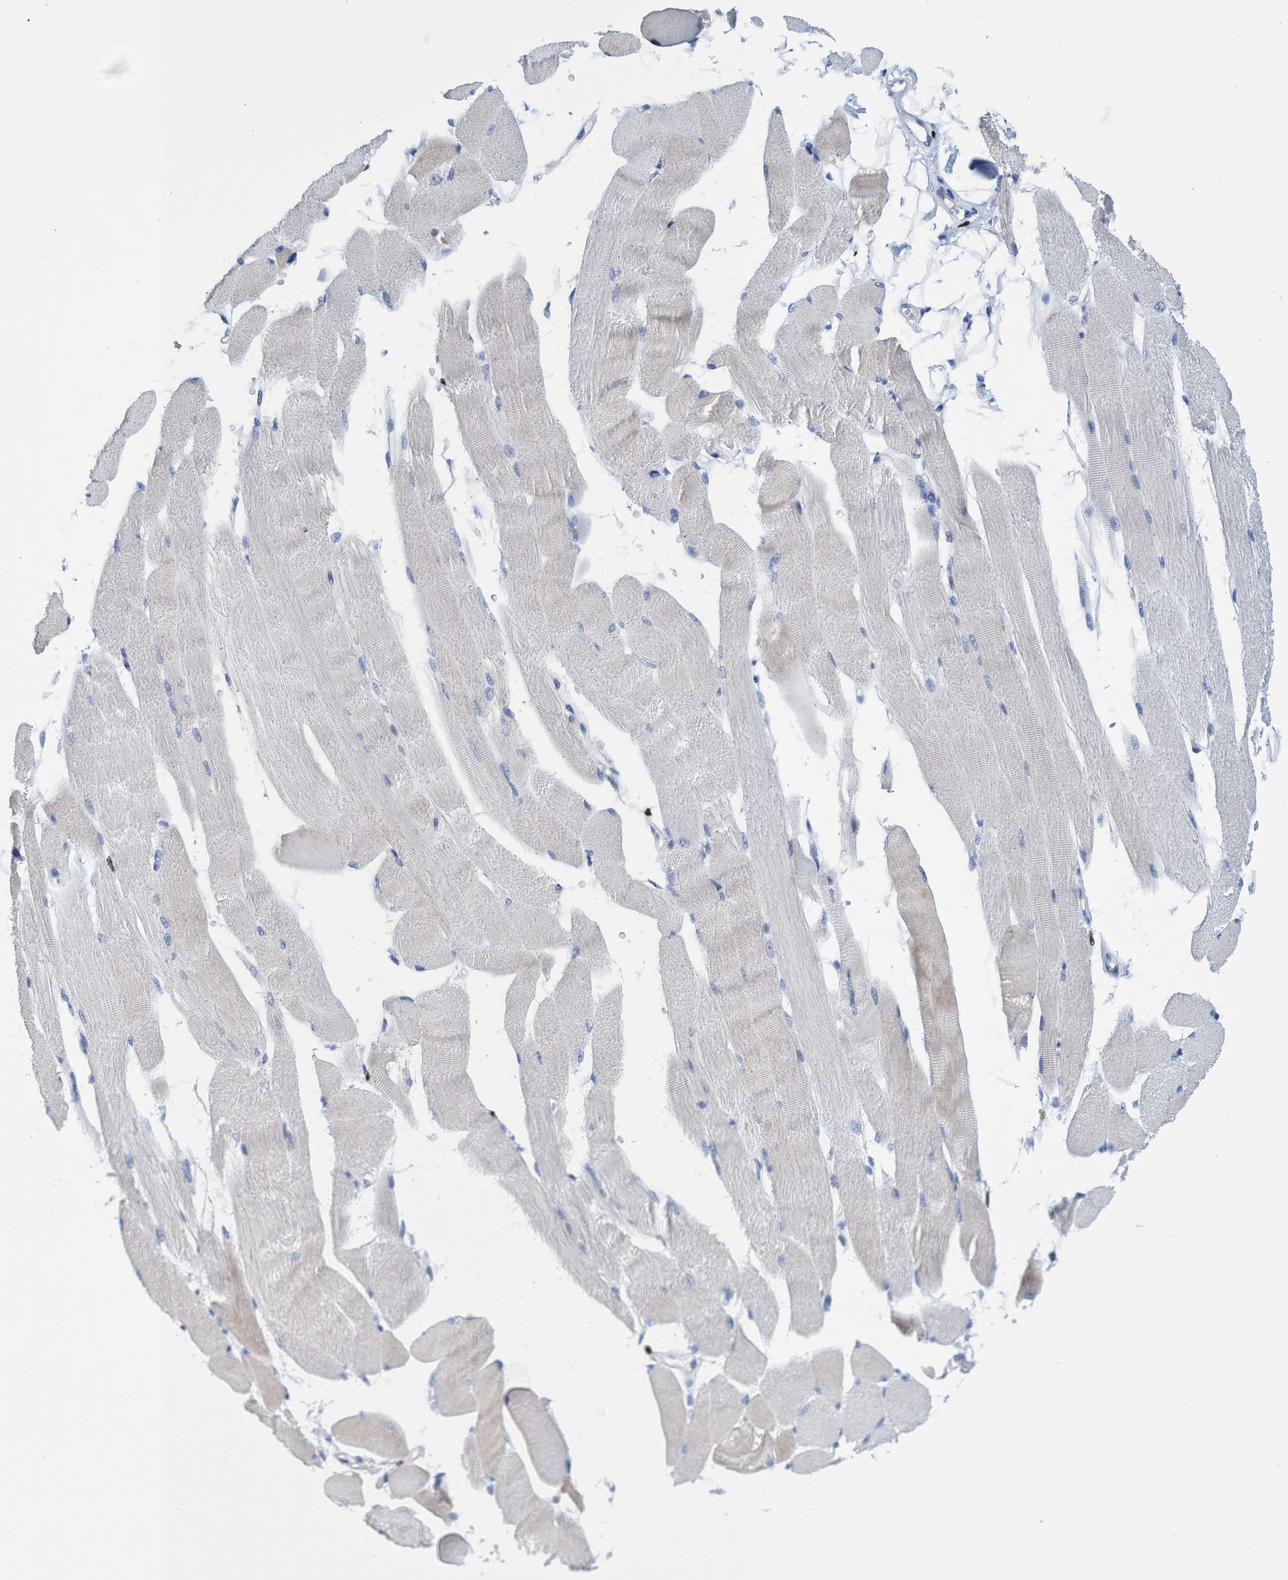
{"staining": {"intensity": "weak", "quantity": "25%-75%", "location": "cytoplasmic/membranous"}, "tissue": "skeletal muscle", "cell_type": "Myocytes", "image_type": "normal", "snomed": [{"axis": "morphology", "description": "Normal tissue, NOS"}, {"axis": "topography", "description": "Skeletal muscle"}, {"axis": "topography", "description": "Peripheral nerve tissue"}], "caption": "Protein analysis of normal skeletal muscle exhibits weak cytoplasmic/membranous expression in approximately 25%-75% of myocytes.", "gene": "R3HCC1", "patient": {"sex": "female", "age": 84}}